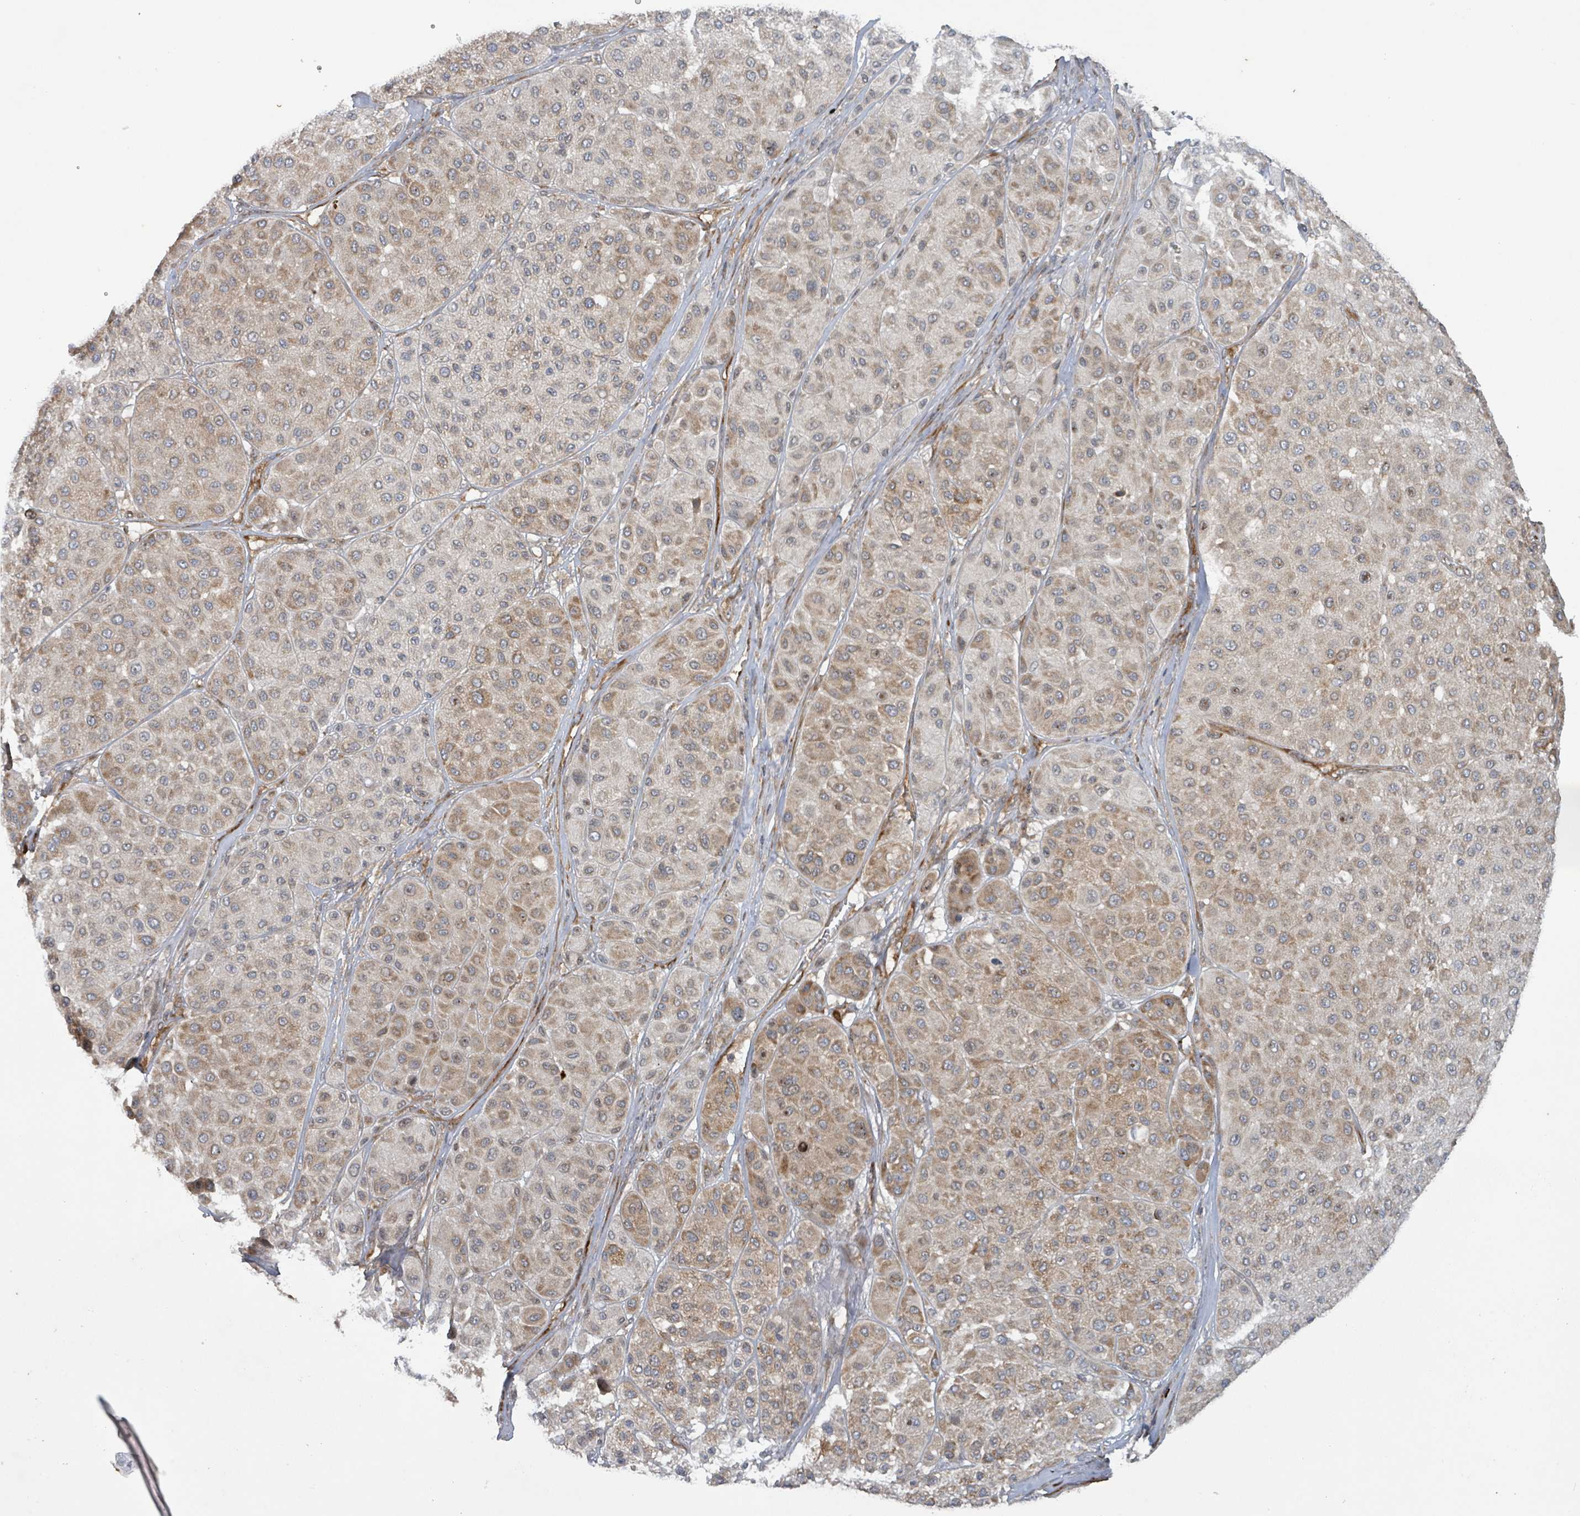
{"staining": {"intensity": "moderate", "quantity": ">75%", "location": "cytoplasmic/membranous"}, "tissue": "melanoma", "cell_type": "Tumor cells", "image_type": "cancer", "snomed": [{"axis": "morphology", "description": "Malignant melanoma, Metastatic site"}, {"axis": "topography", "description": "Smooth muscle"}], "caption": "IHC micrograph of neoplastic tissue: human malignant melanoma (metastatic site) stained using IHC reveals medium levels of moderate protein expression localized specifically in the cytoplasmic/membranous of tumor cells, appearing as a cytoplasmic/membranous brown color.", "gene": "OR51E1", "patient": {"sex": "male", "age": 41}}